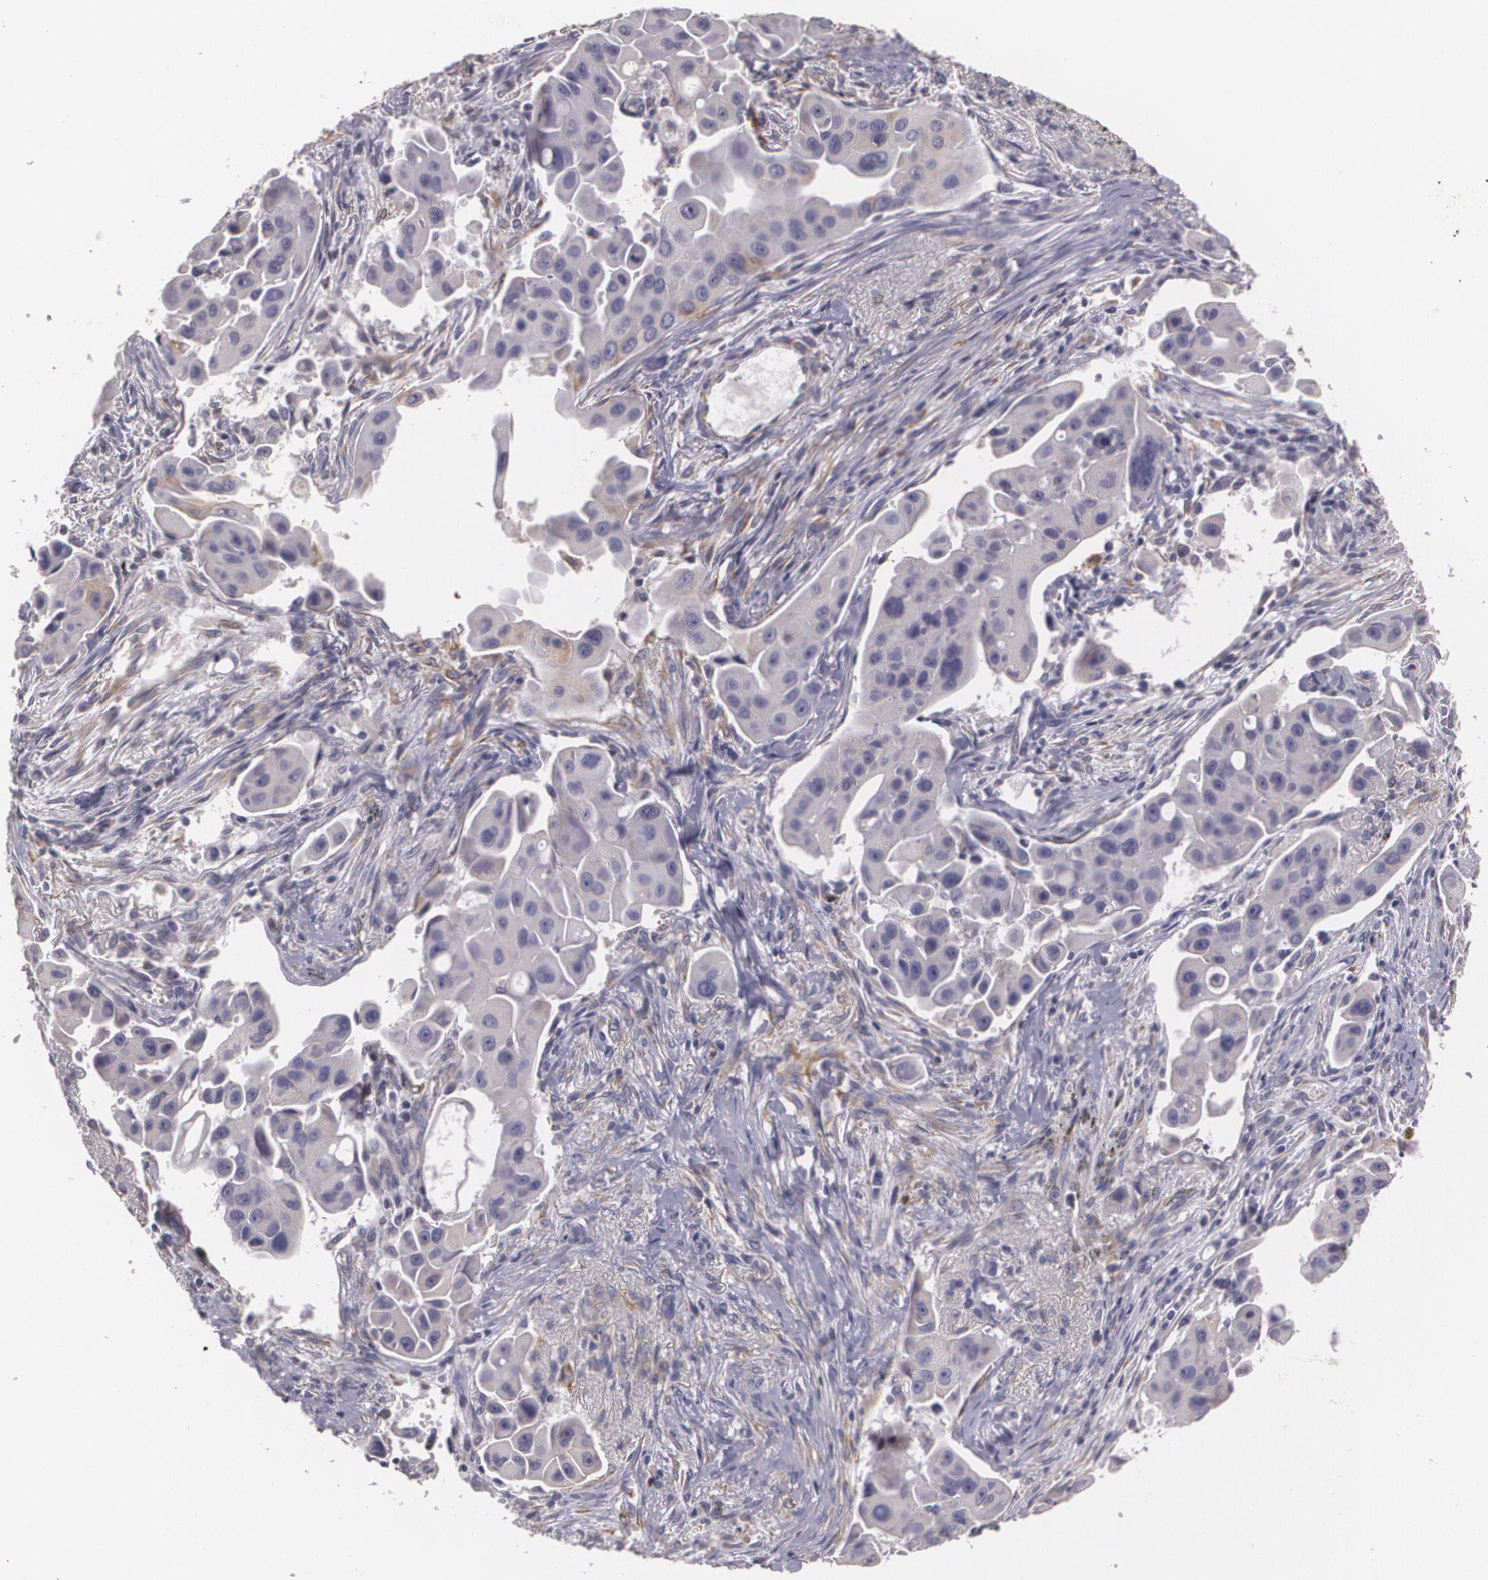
{"staining": {"intensity": "weak", "quantity": "<25%", "location": "cytoplasmic/membranous"}, "tissue": "lung cancer", "cell_type": "Tumor cells", "image_type": "cancer", "snomed": [{"axis": "morphology", "description": "Adenocarcinoma, NOS"}, {"axis": "topography", "description": "Lung"}], "caption": "This is an immunohistochemistry photomicrograph of human lung adenocarcinoma. There is no expression in tumor cells.", "gene": "KCNA4", "patient": {"sex": "male", "age": 68}}